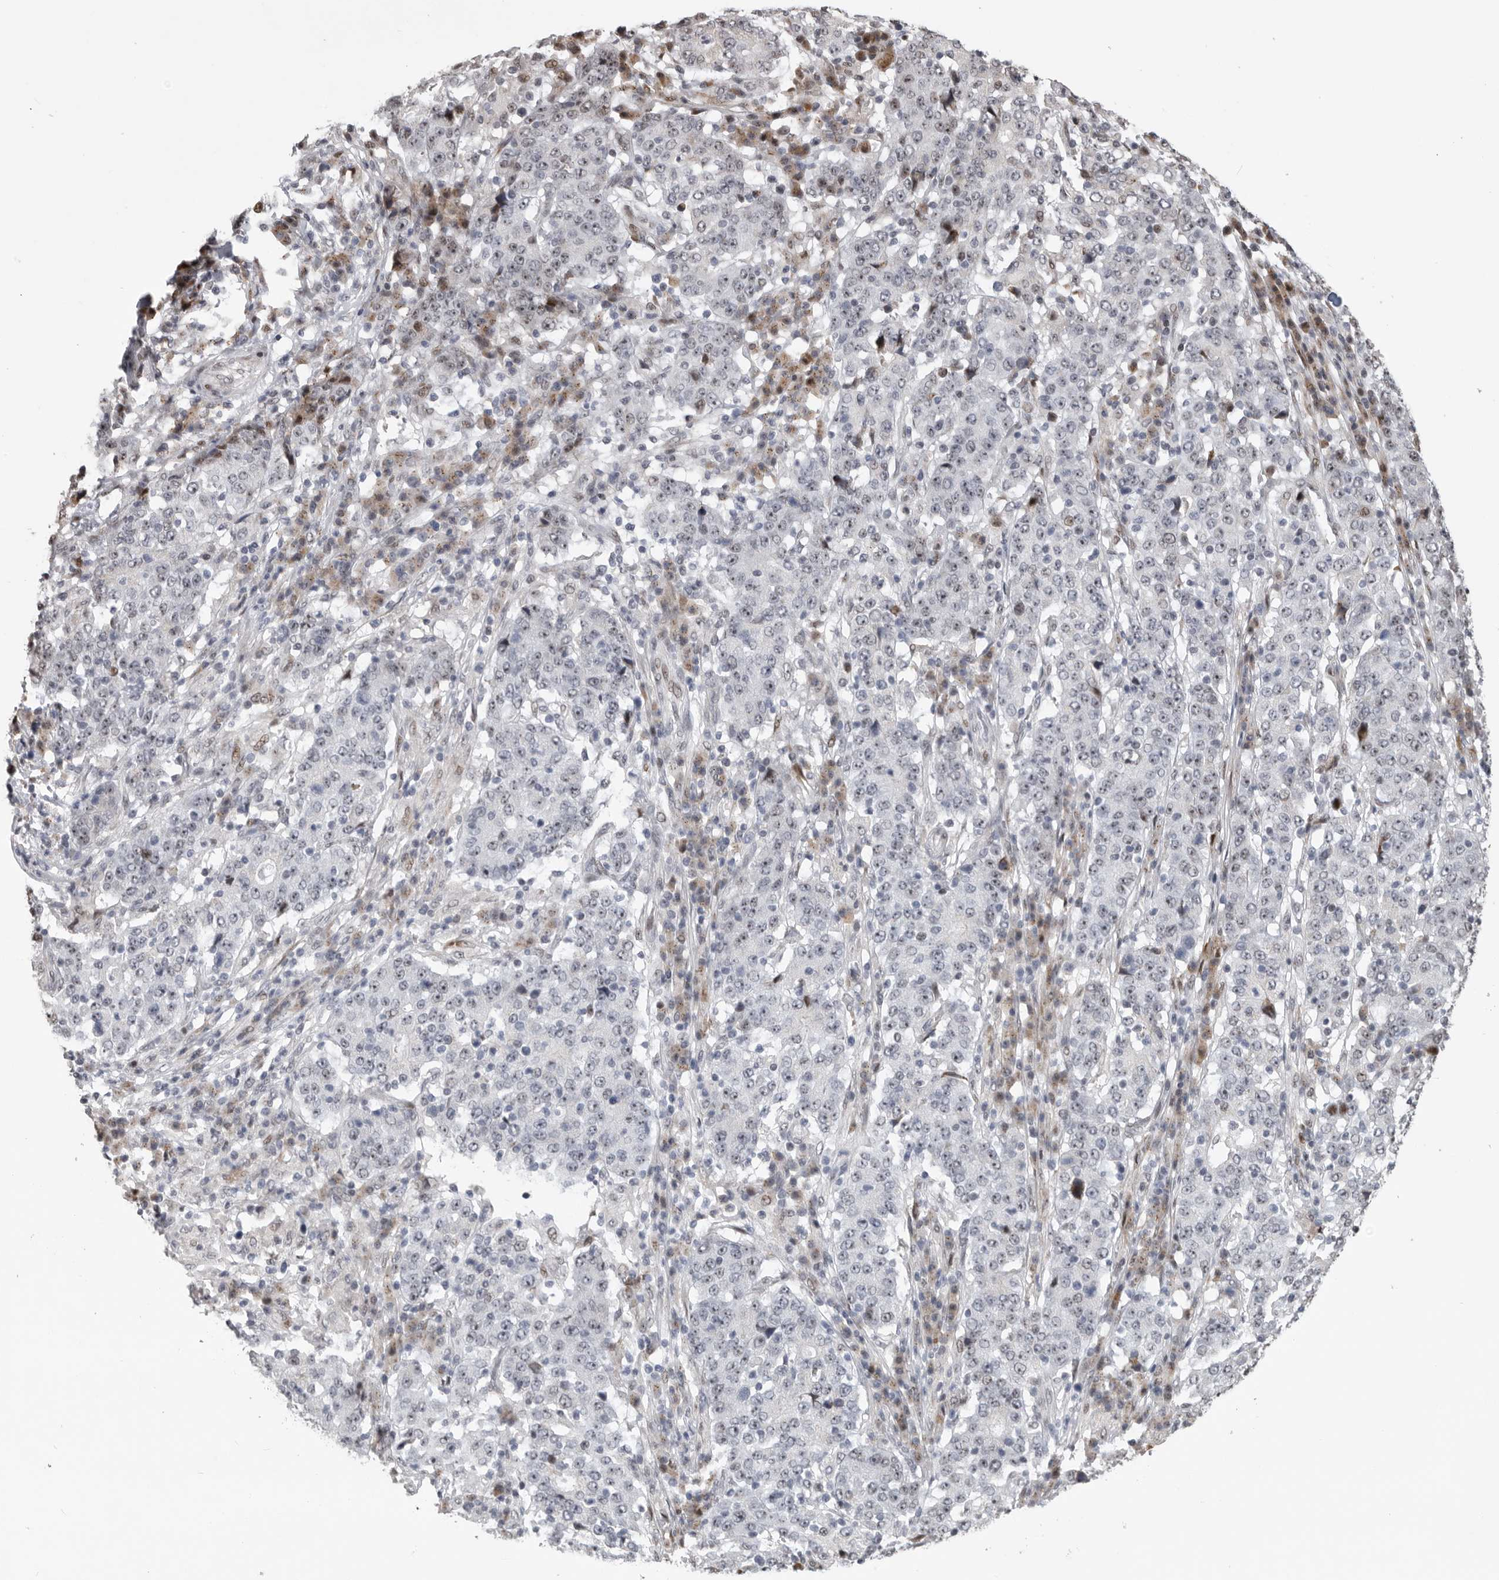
{"staining": {"intensity": "weak", "quantity": "<25%", "location": "nuclear"}, "tissue": "stomach cancer", "cell_type": "Tumor cells", "image_type": "cancer", "snomed": [{"axis": "morphology", "description": "Adenocarcinoma, NOS"}, {"axis": "topography", "description": "Stomach"}], "caption": "DAB immunohistochemical staining of human stomach cancer (adenocarcinoma) exhibits no significant expression in tumor cells.", "gene": "PCMTD1", "patient": {"sex": "male", "age": 59}}